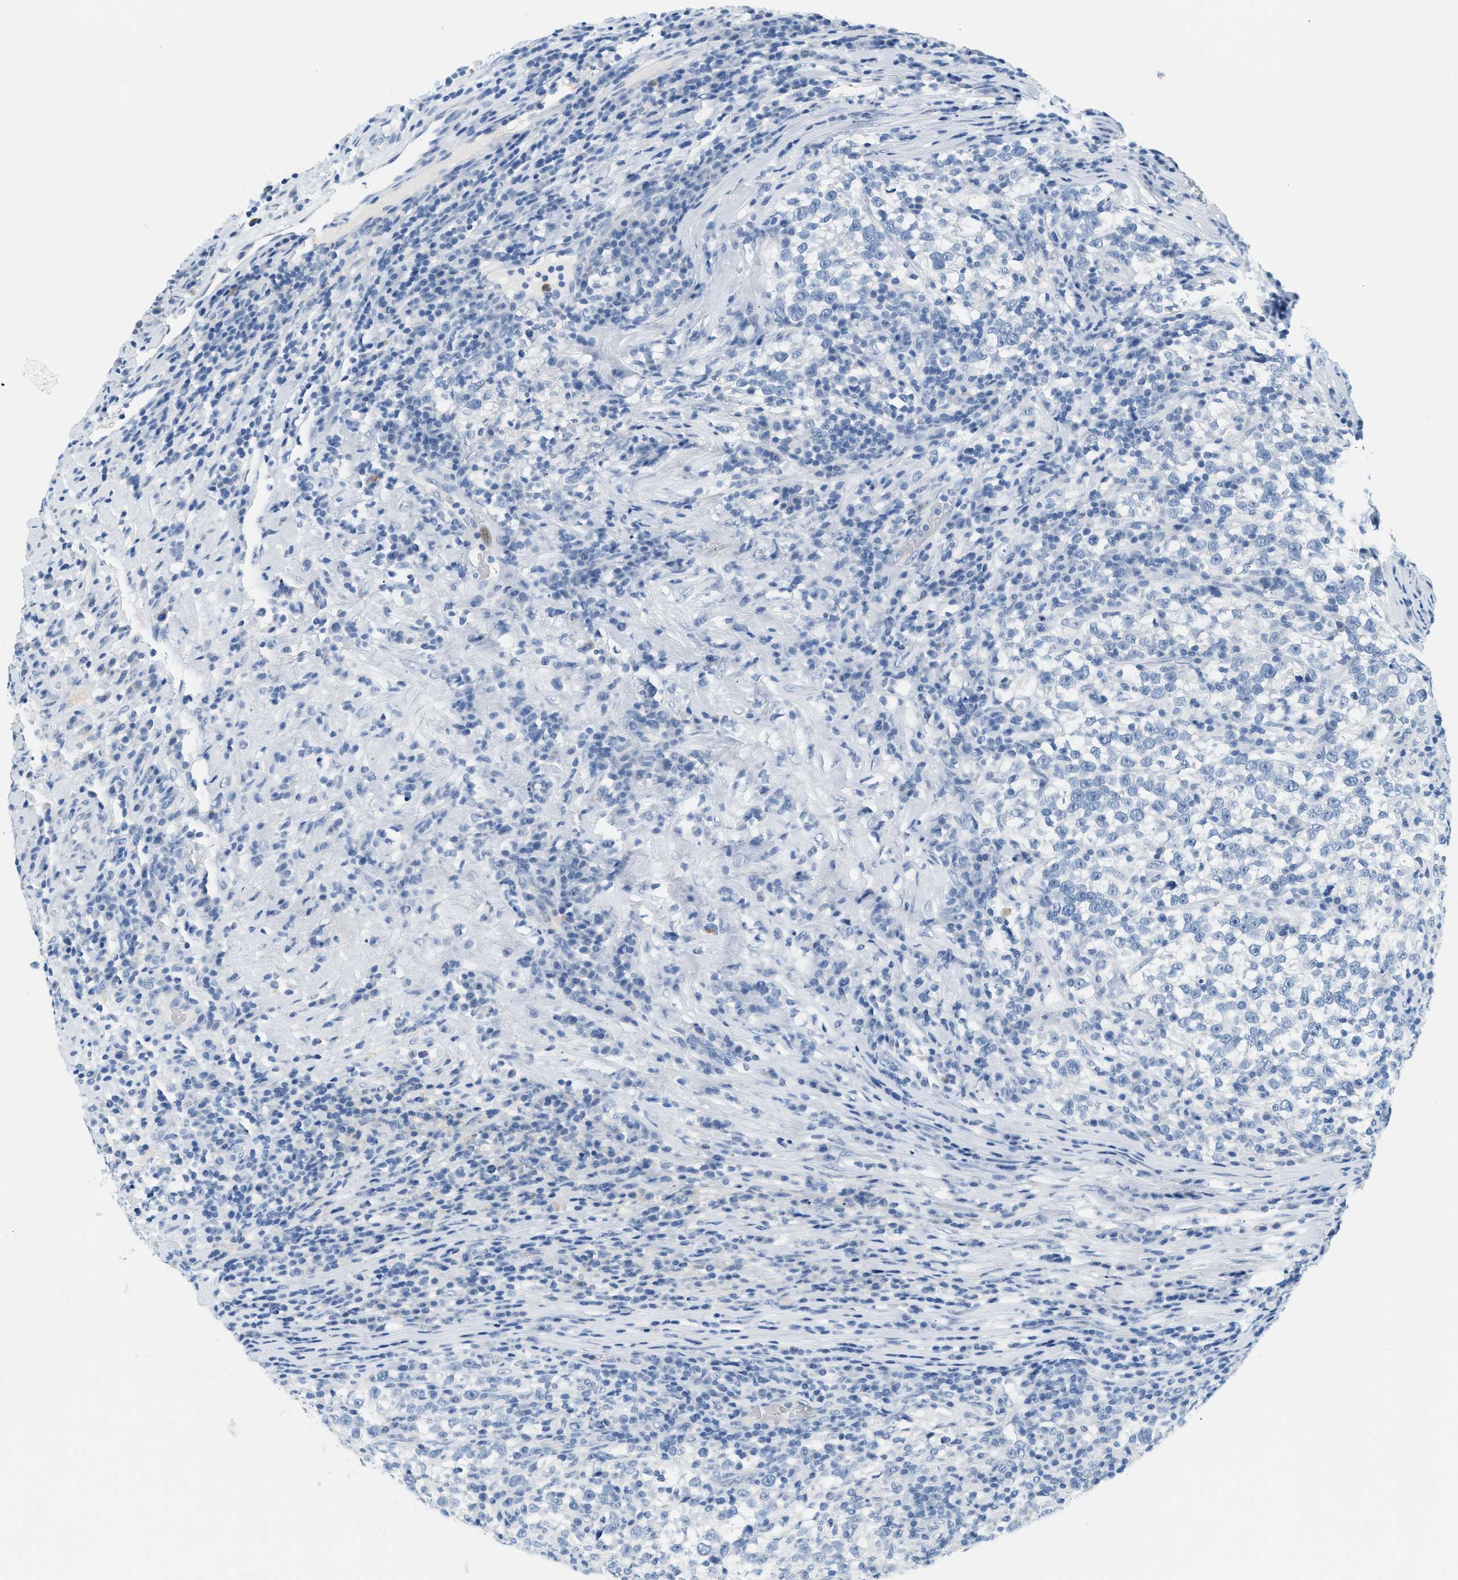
{"staining": {"intensity": "negative", "quantity": "none", "location": "none"}, "tissue": "testis cancer", "cell_type": "Tumor cells", "image_type": "cancer", "snomed": [{"axis": "morphology", "description": "Normal tissue, NOS"}, {"axis": "morphology", "description": "Seminoma, NOS"}, {"axis": "topography", "description": "Testis"}], "caption": "The immunohistochemistry (IHC) photomicrograph has no significant staining in tumor cells of testis seminoma tissue.", "gene": "LCN2", "patient": {"sex": "male", "age": 43}}